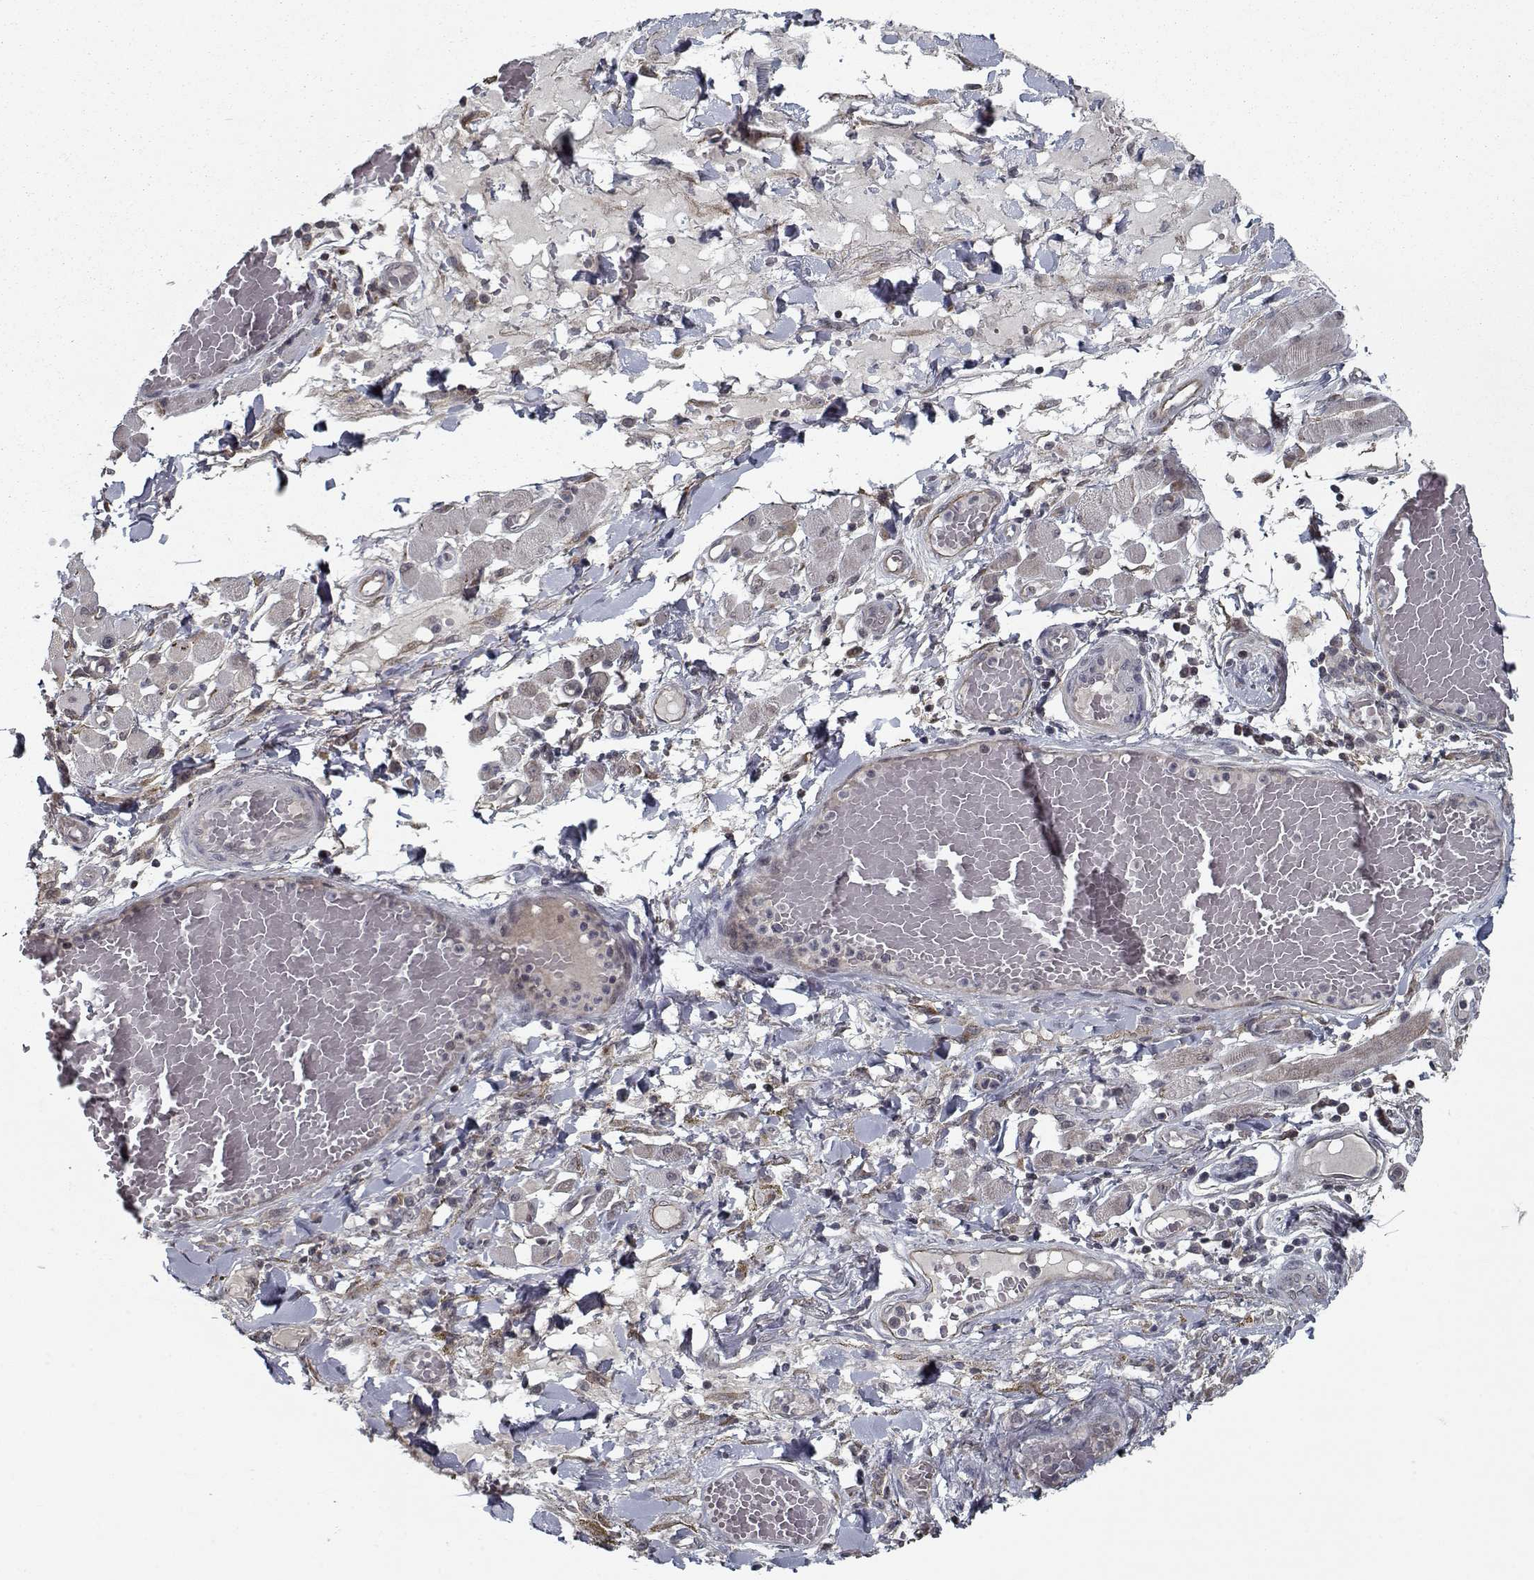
{"staining": {"intensity": "weak", "quantity": "<25%", "location": "cytoplasmic/membranous"}, "tissue": "melanoma", "cell_type": "Tumor cells", "image_type": "cancer", "snomed": [{"axis": "morphology", "description": "Malignant melanoma, NOS"}, {"axis": "topography", "description": "Skin"}], "caption": "The photomicrograph displays no significant staining in tumor cells of malignant melanoma.", "gene": "NLK", "patient": {"sex": "female", "age": 91}}